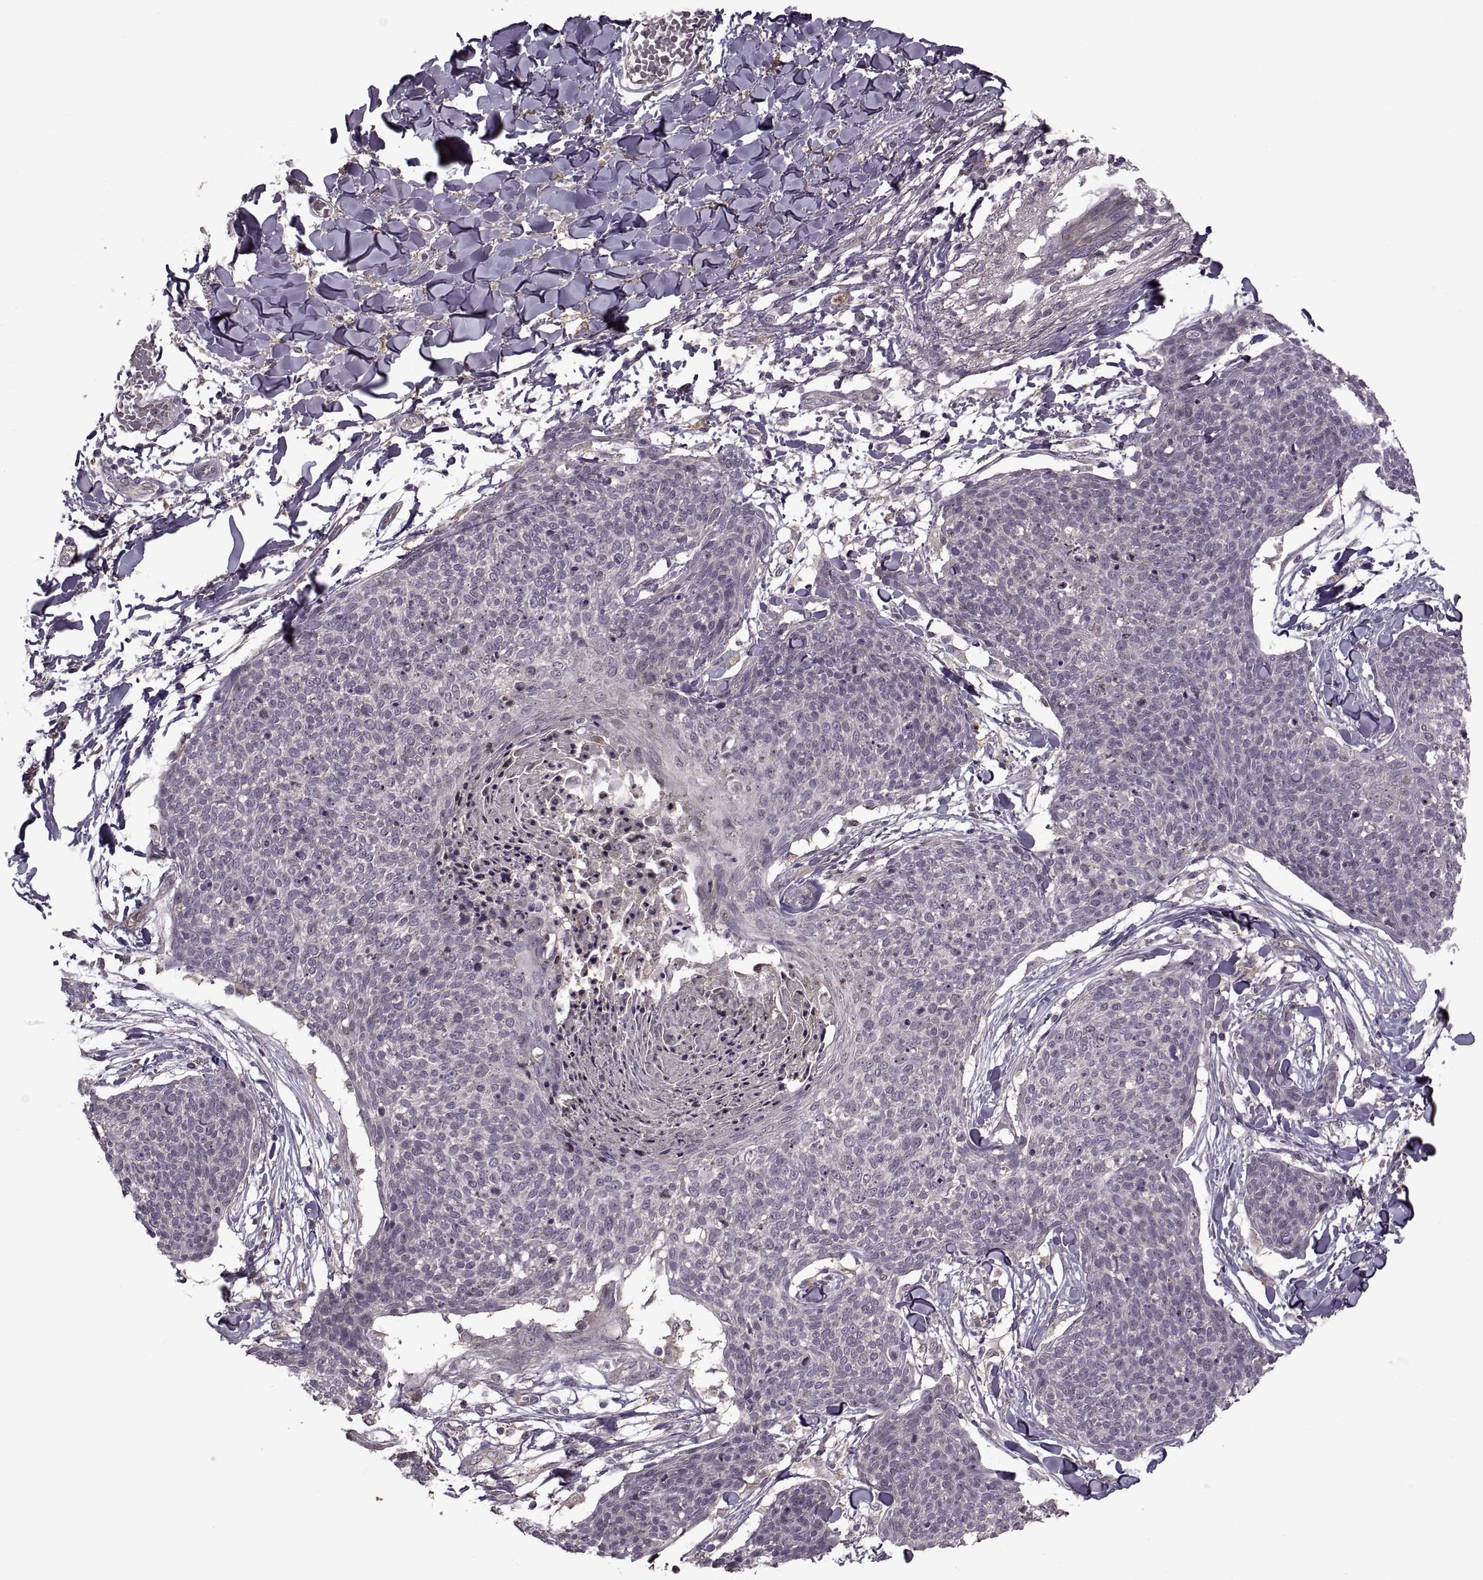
{"staining": {"intensity": "negative", "quantity": "none", "location": "none"}, "tissue": "skin cancer", "cell_type": "Tumor cells", "image_type": "cancer", "snomed": [{"axis": "morphology", "description": "Squamous cell carcinoma, NOS"}, {"axis": "topography", "description": "Skin"}, {"axis": "topography", "description": "Vulva"}], "caption": "High power microscopy photomicrograph of an immunohistochemistry histopathology image of squamous cell carcinoma (skin), revealing no significant expression in tumor cells. (DAB (3,3'-diaminobenzidine) IHC, high magnification).", "gene": "PIERCE1", "patient": {"sex": "female", "age": 75}}